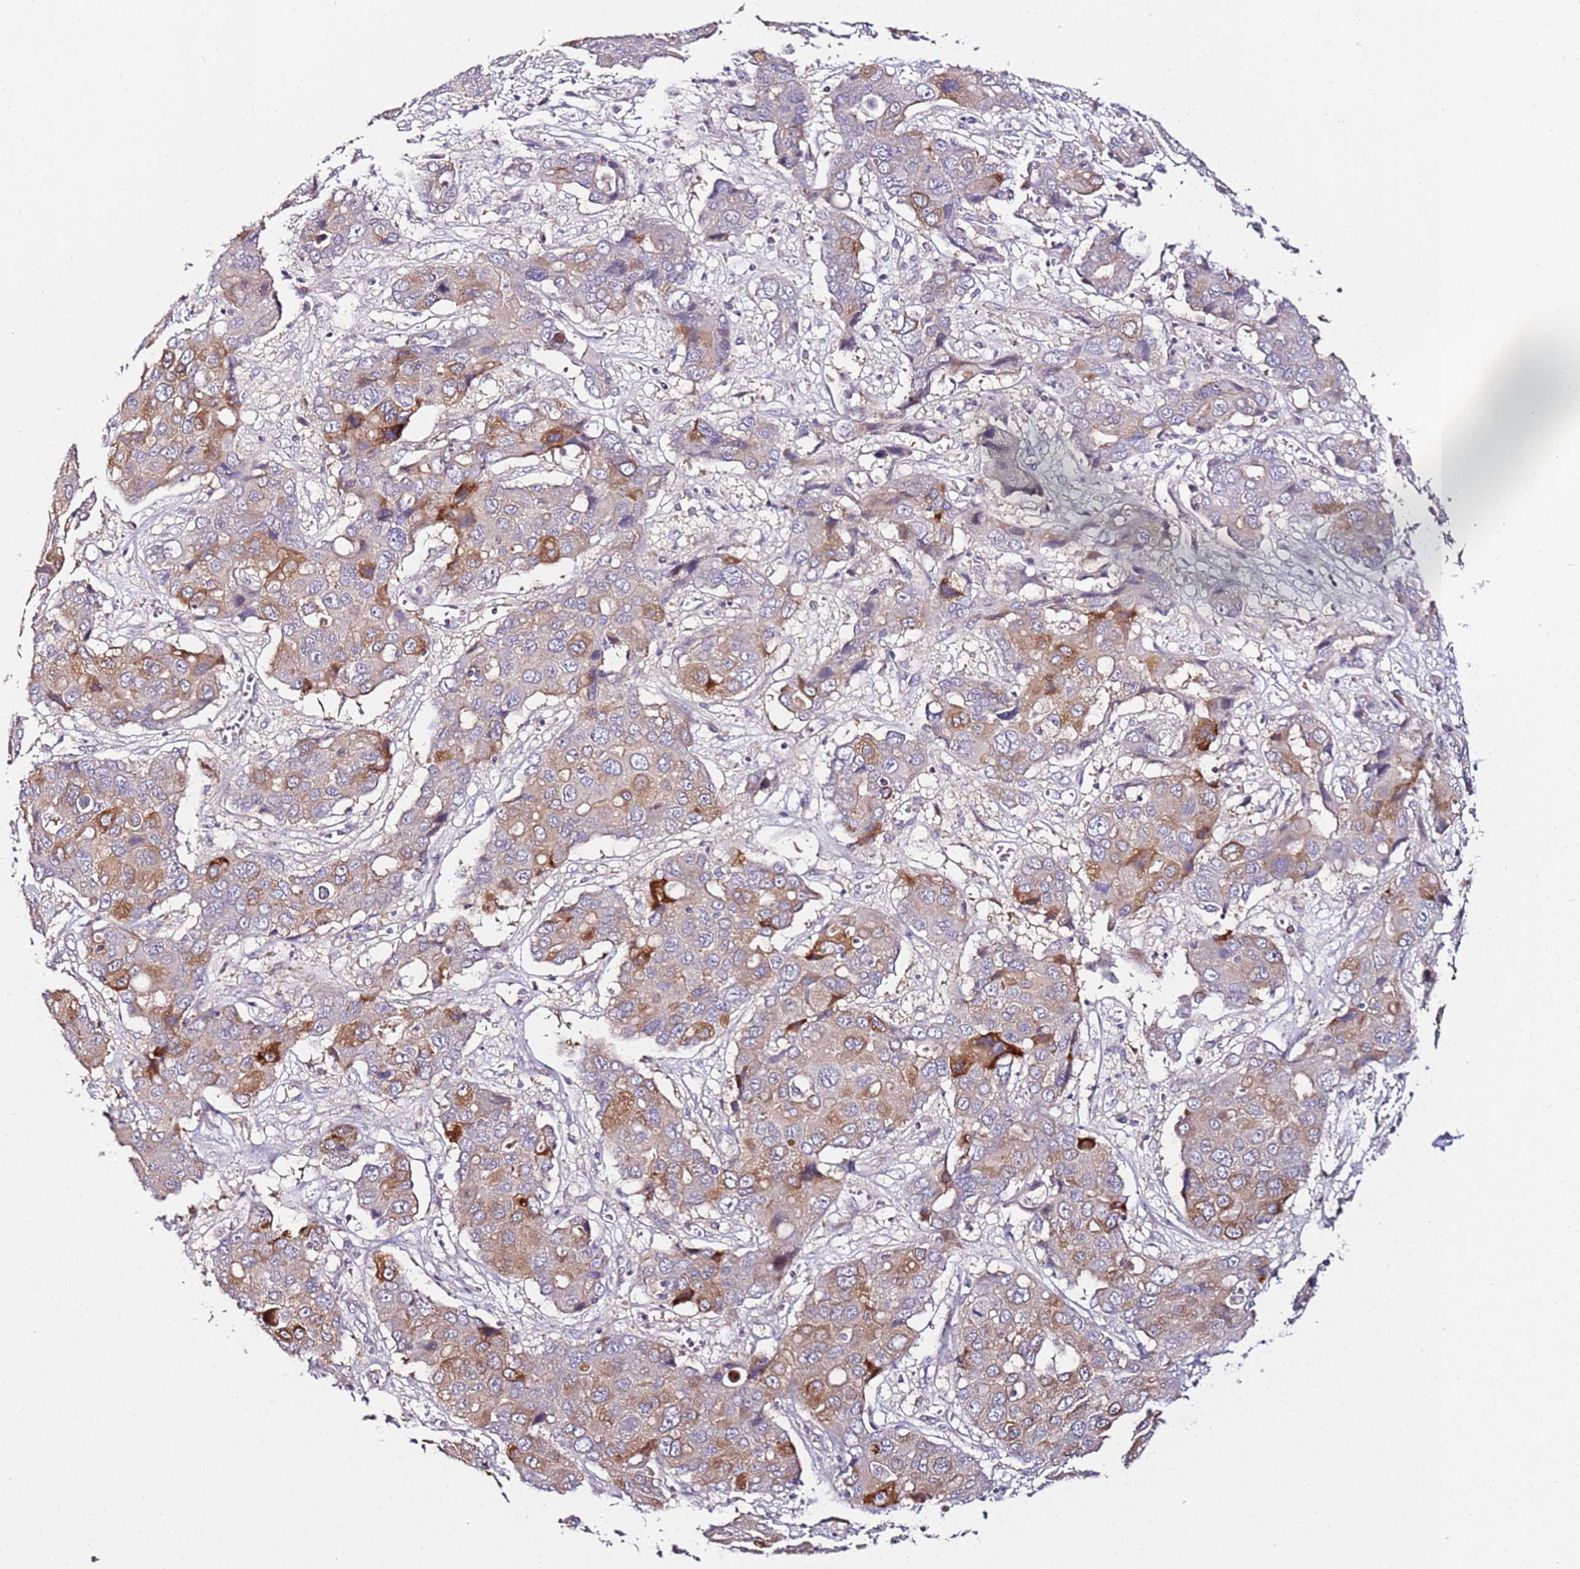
{"staining": {"intensity": "strong", "quantity": "<25%", "location": "cytoplasmic/membranous"}, "tissue": "liver cancer", "cell_type": "Tumor cells", "image_type": "cancer", "snomed": [{"axis": "morphology", "description": "Cholangiocarcinoma"}, {"axis": "topography", "description": "Liver"}], "caption": "This image exhibits immunohistochemistry staining of cholangiocarcinoma (liver), with medium strong cytoplasmic/membranous positivity in approximately <25% of tumor cells.", "gene": "SRRM5", "patient": {"sex": "male", "age": 67}}